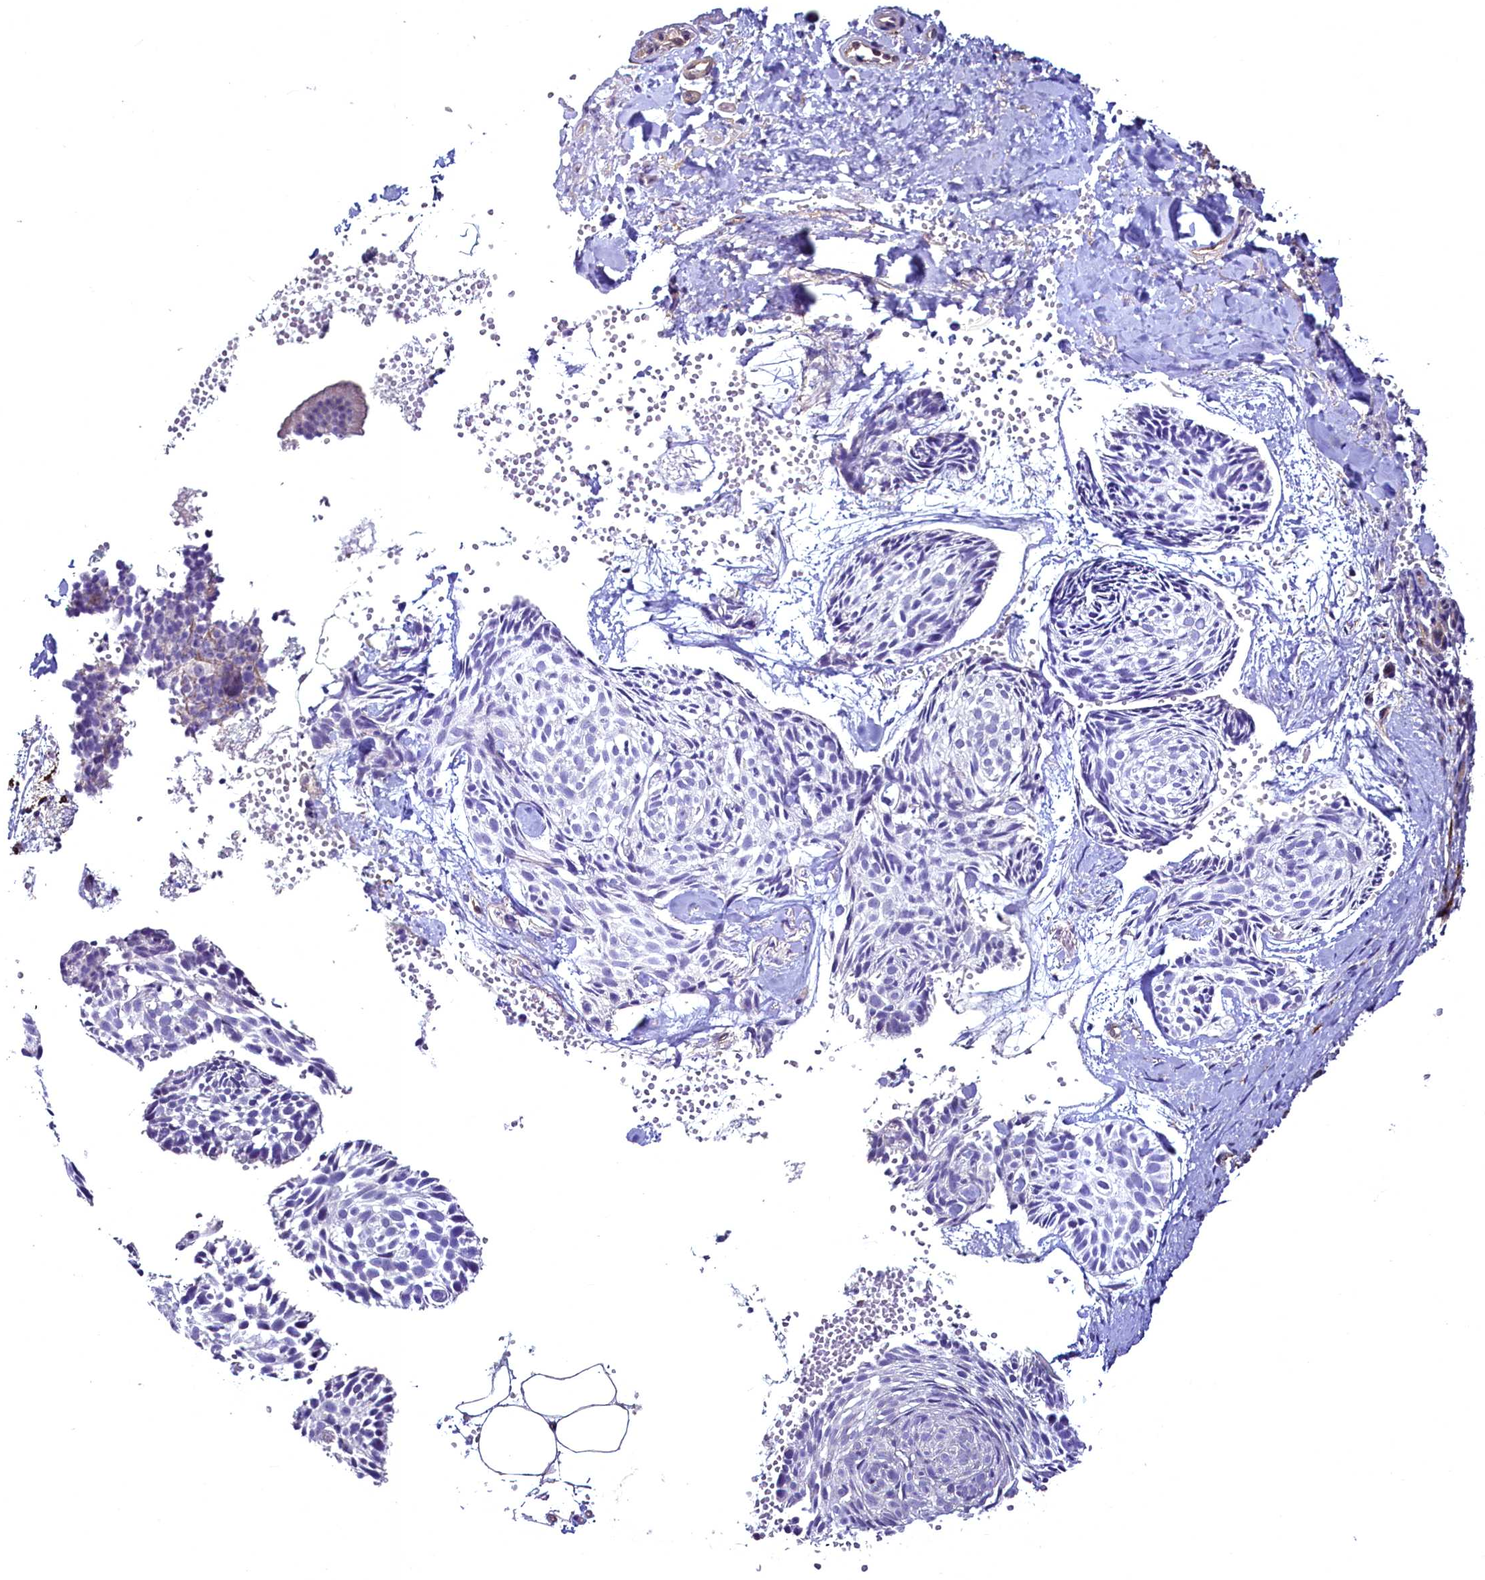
{"staining": {"intensity": "negative", "quantity": "none", "location": "none"}, "tissue": "skin cancer", "cell_type": "Tumor cells", "image_type": "cancer", "snomed": [{"axis": "morphology", "description": "Normal tissue, NOS"}, {"axis": "morphology", "description": "Basal cell carcinoma"}, {"axis": "topography", "description": "Skin"}], "caption": "Immunohistochemical staining of human skin cancer (basal cell carcinoma) reveals no significant expression in tumor cells. (DAB (3,3'-diaminobenzidine) IHC with hematoxylin counter stain).", "gene": "STXBP1", "patient": {"sex": "male", "age": 66}}